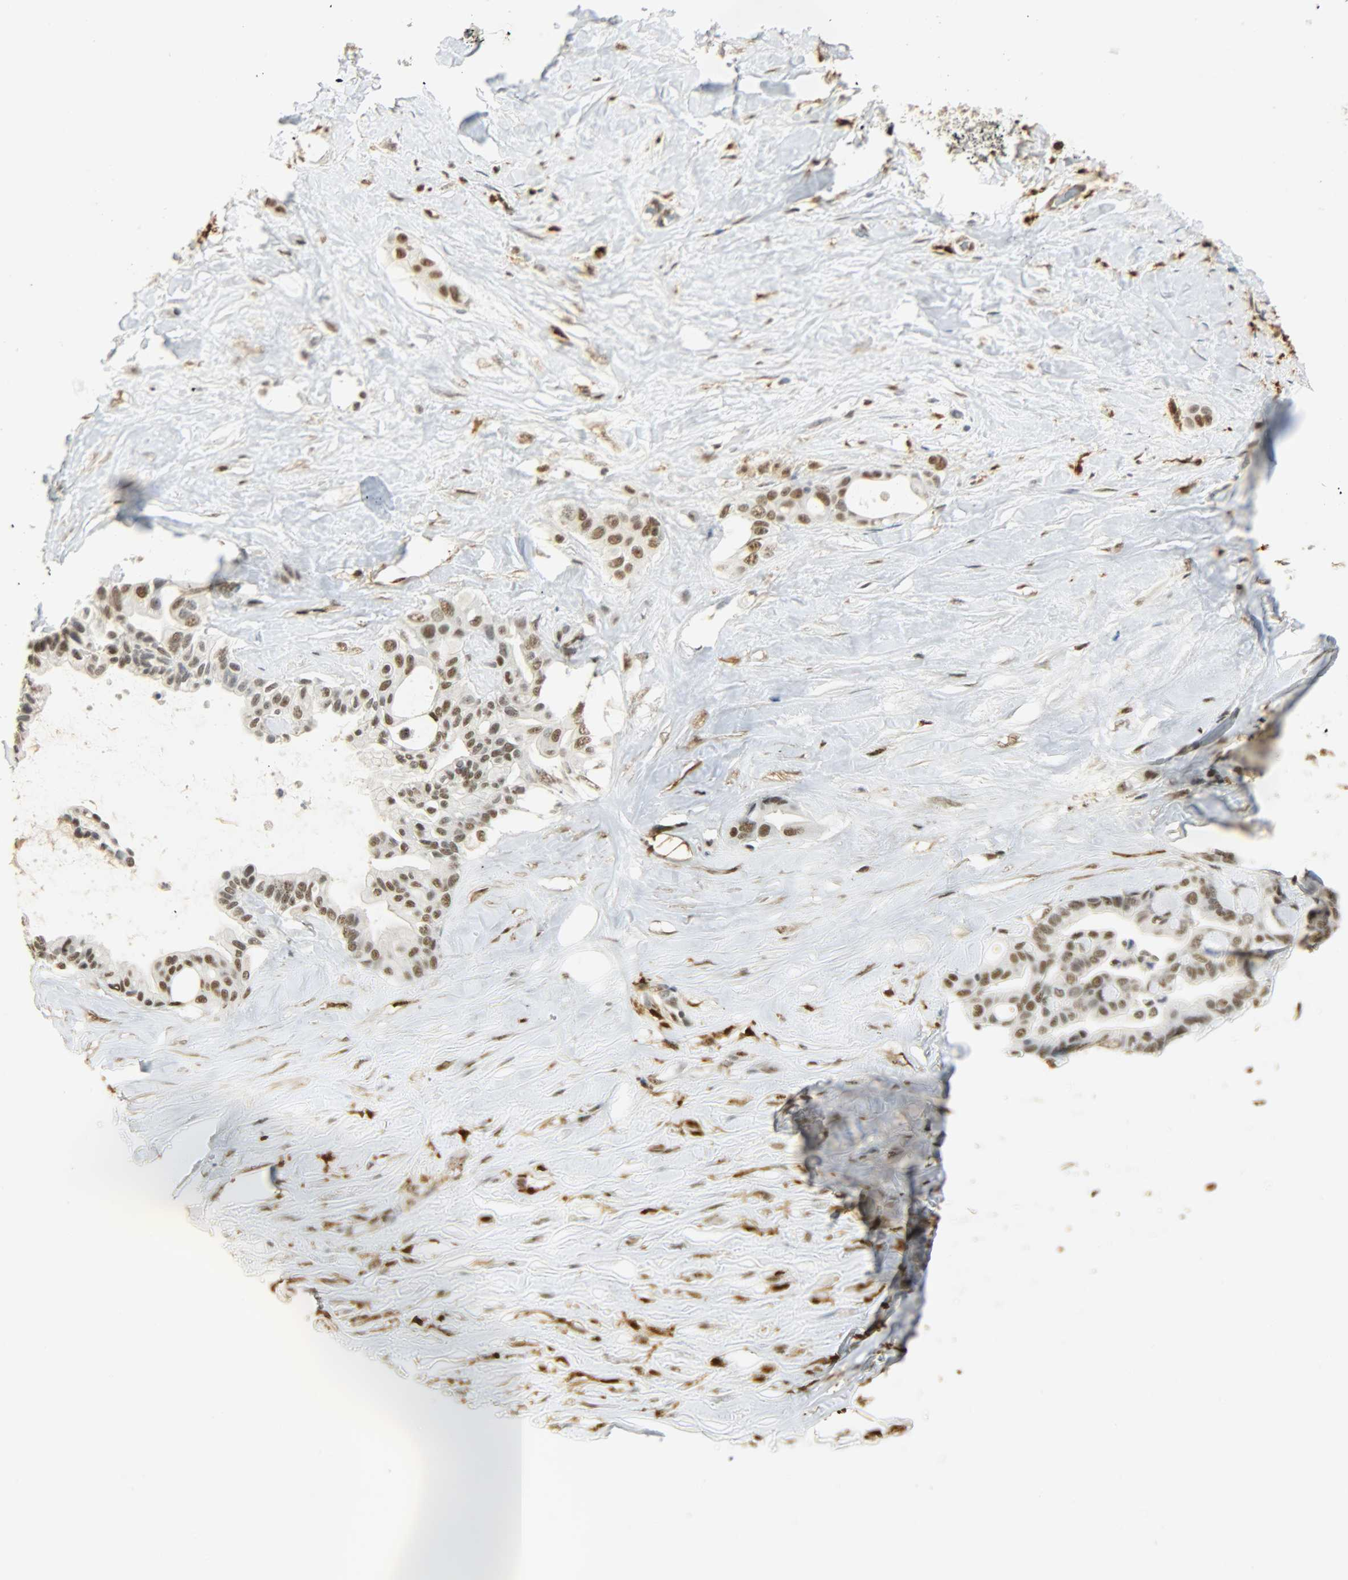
{"staining": {"intensity": "moderate", "quantity": ">75%", "location": "nuclear"}, "tissue": "liver cancer", "cell_type": "Tumor cells", "image_type": "cancer", "snomed": [{"axis": "morphology", "description": "Cholangiocarcinoma"}, {"axis": "topography", "description": "Liver"}], "caption": "Protein analysis of liver cholangiocarcinoma tissue exhibits moderate nuclear staining in approximately >75% of tumor cells.", "gene": "NGFR", "patient": {"sex": "female", "age": 67}}